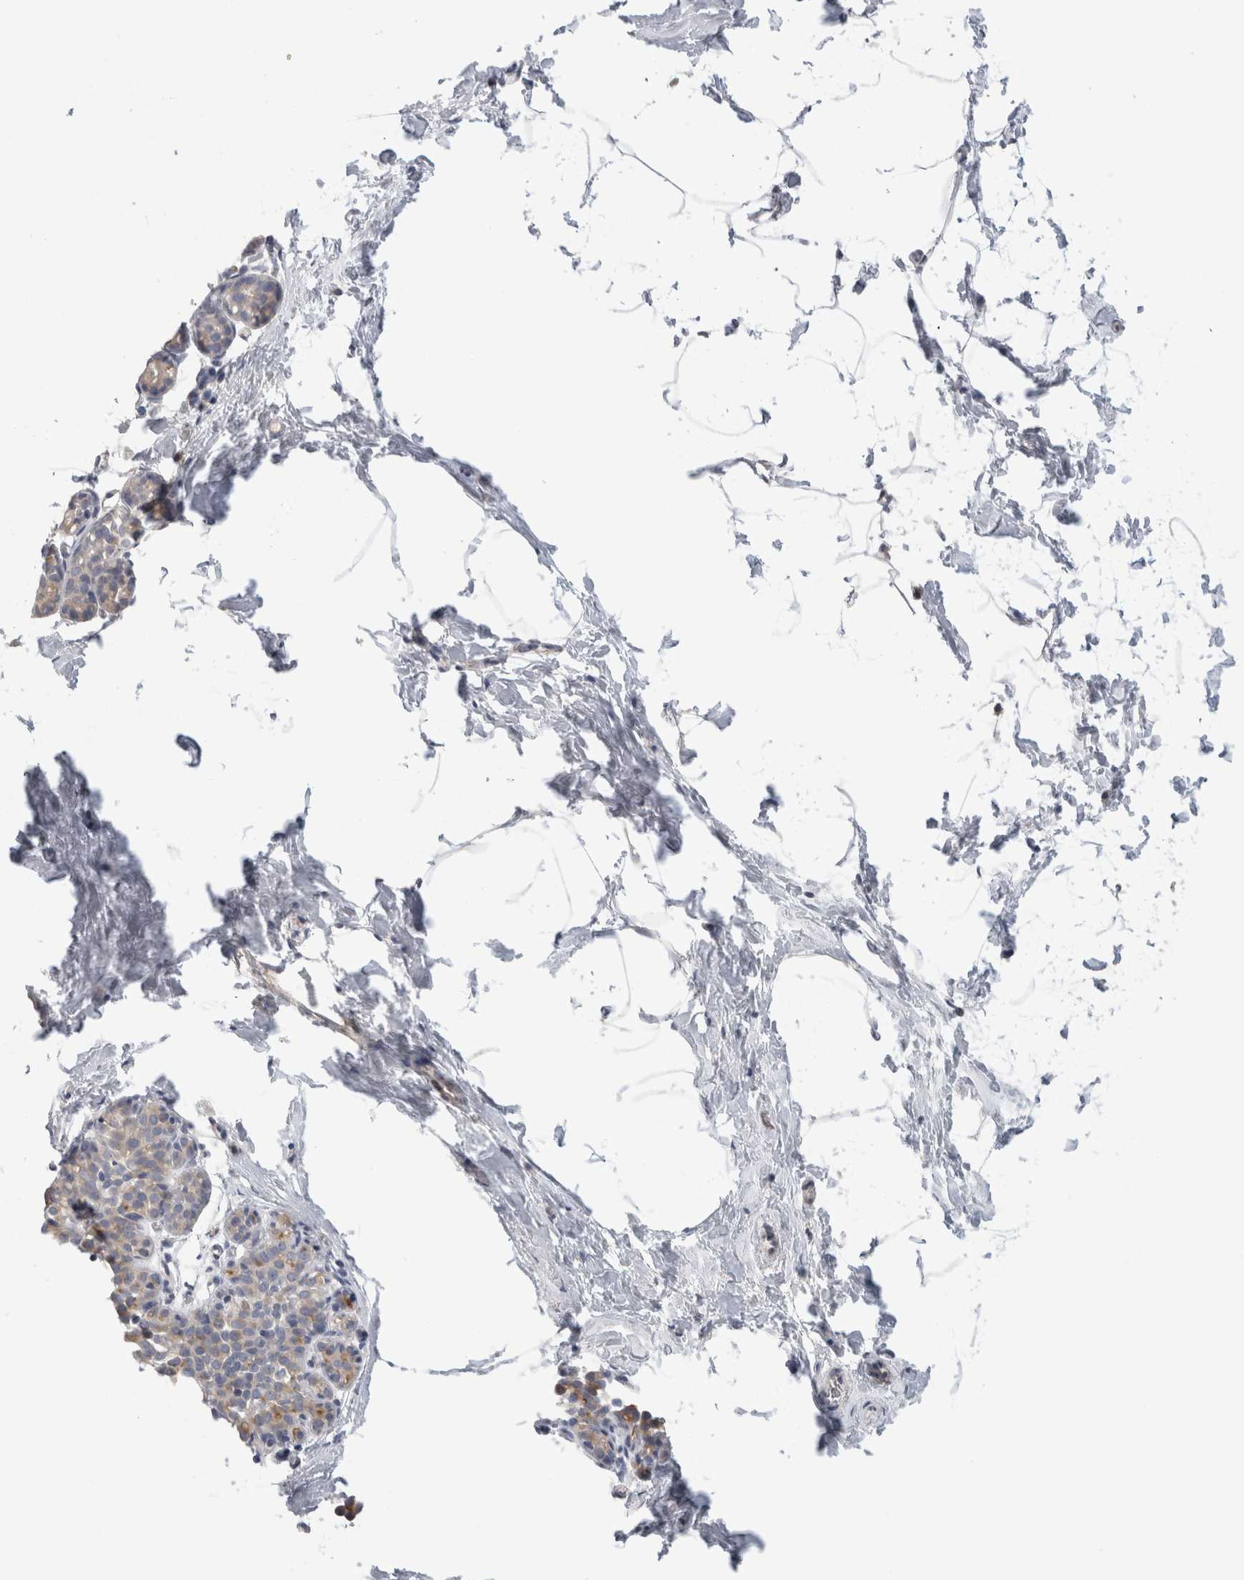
{"staining": {"intensity": "negative", "quantity": "none", "location": "none"}, "tissue": "breast", "cell_type": "Adipocytes", "image_type": "normal", "snomed": [{"axis": "morphology", "description": "Normal tissue, NOS"}, {"axis": "topography", "description": "Breast"}], "caption": "There is no significant positivity in adipocytes of breast. (DAB immunohistochemistry (IHC), high magnification).", "gene": "SYTL5", "patient": {"sex": "female", "age": 62}}